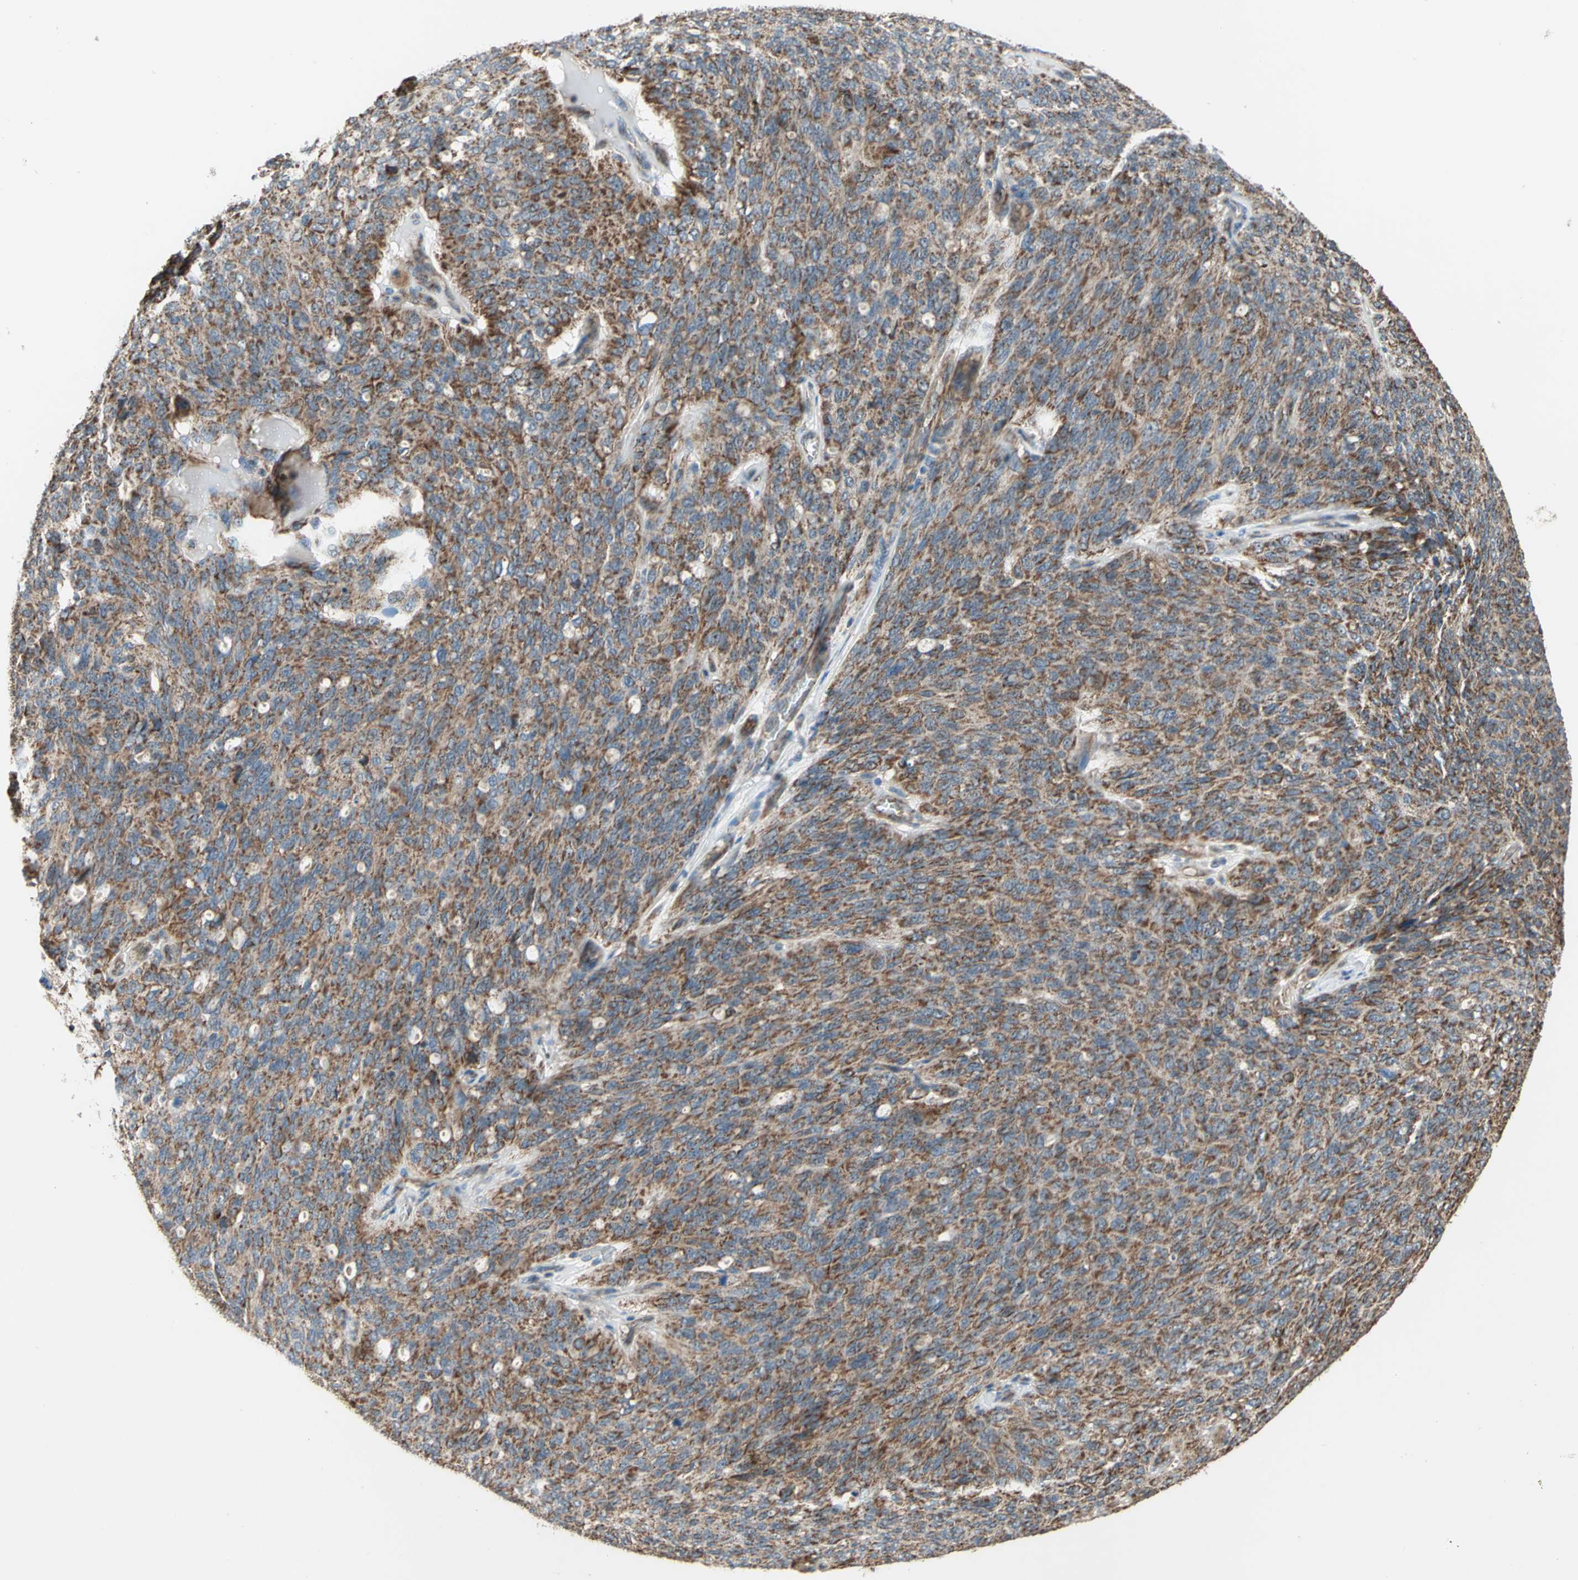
{"staining": {"intensity": "moderate", "quantity": ">75%", "location": "cytoplasmic/membranous"}, "tissue": "ovarian cancer", "cell_type": "Tumor cells", "image_type": "cancer", "snomed": [{"axis": "morphology", "description": "Carcinoma, endometroid"}, {"axis": "topography", "description": "Ovary"}], "caption": "Immunohistochemical staining of human ovarian endometroid carcinoma reveals medium levels of moderate cytoplasmic/membranous expression in about >75% of tumor cells.", "gene": "MRPS22", "patient": {"sex": "female", "age": 60}}